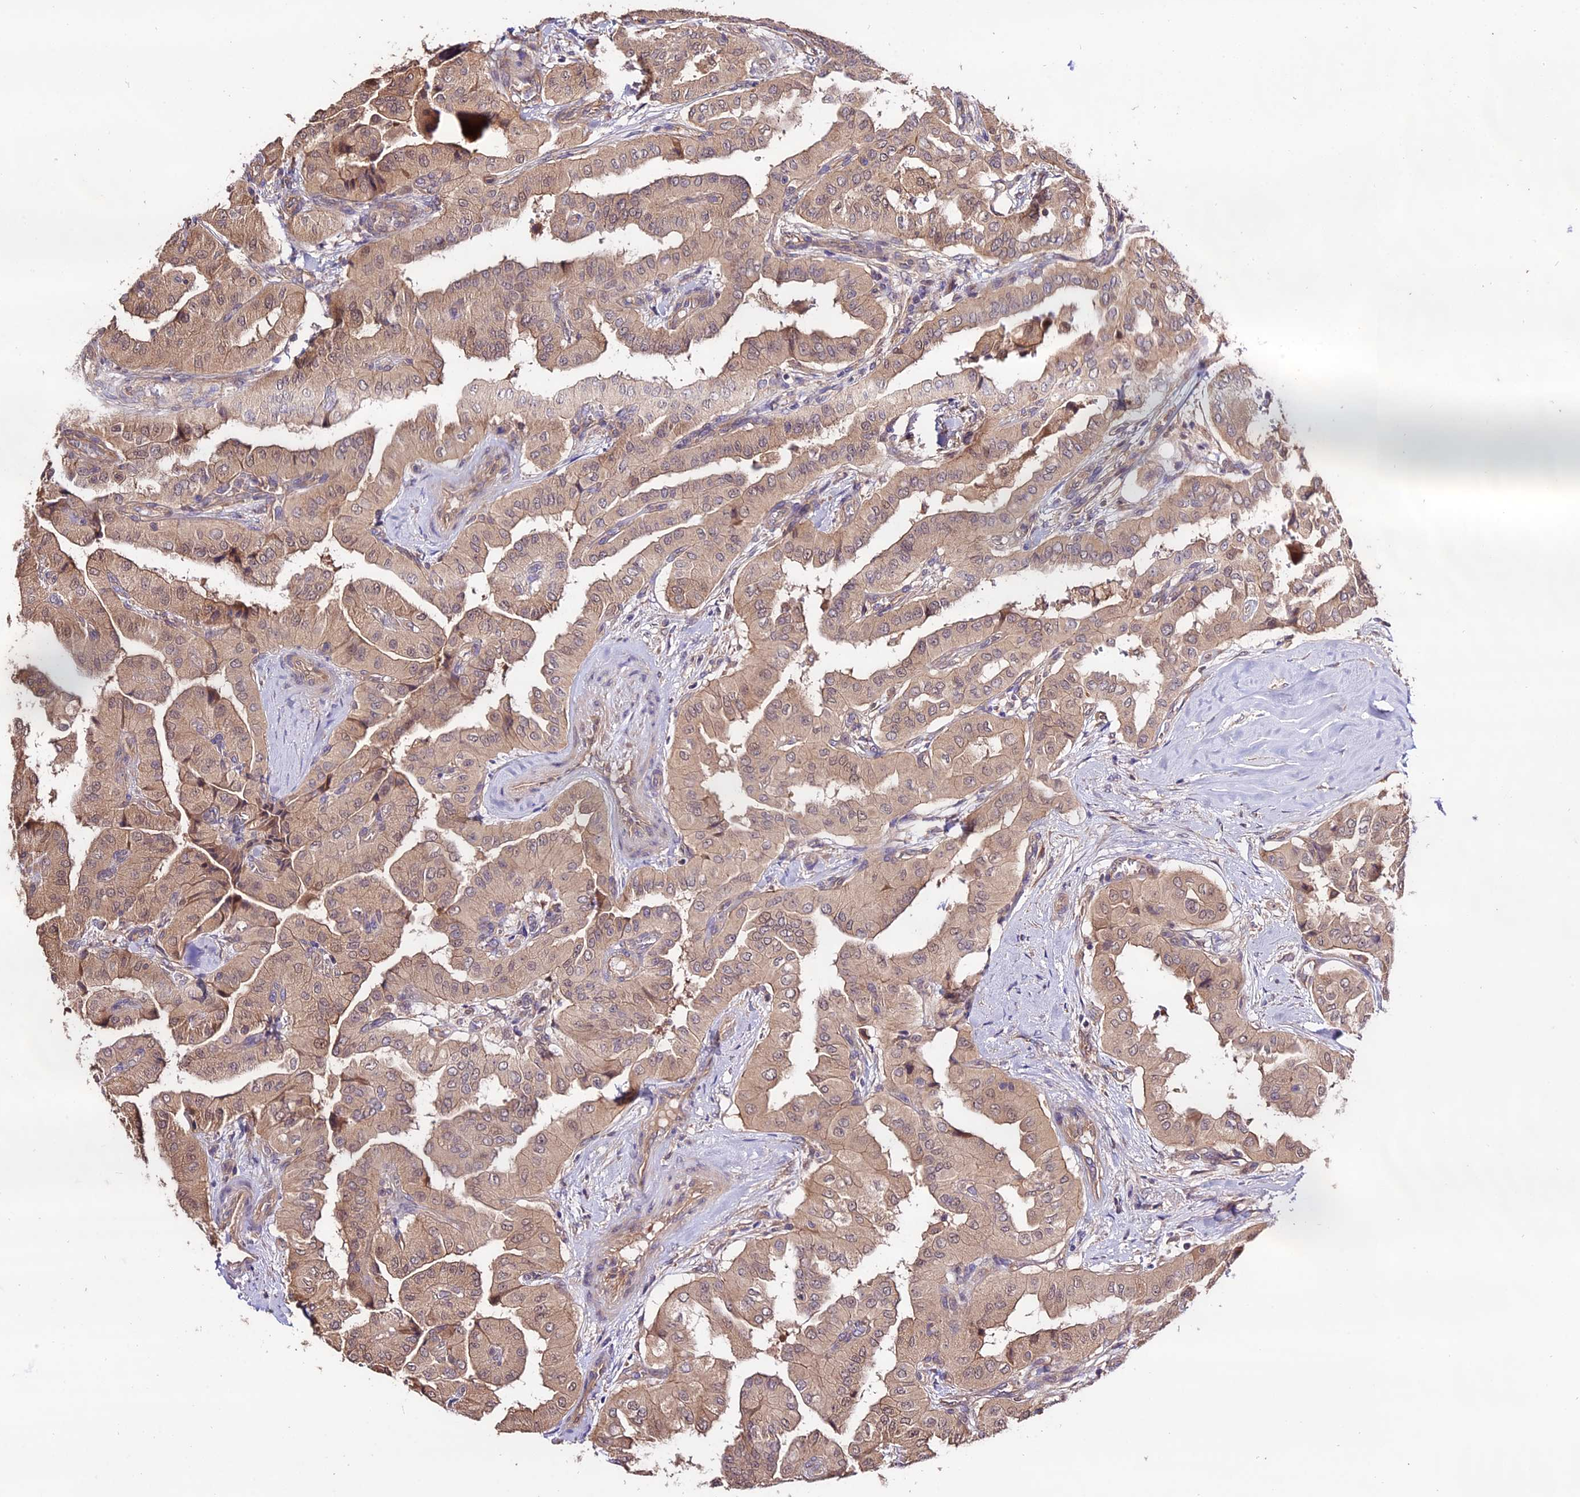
{"staining": {"intensity": "weak", "quantity": "25%-75%", "location": "cytoplasmic/membranous"}, "tissue": "thyroid cancer", "cell_type": "Tumor cells", "image_type": "cancer", "snomed": [{"axis": "morphology", "description": "Papillary adenocarcinoma, NOS"}, {"axis": "topography", "description": "Thyroid gland"}], "caption": "Immunohistochemical staining of thyroid cancer displays low levels of weak cytoplasmic/membranous protein staining in about 25%-75% of tumor cells. Using DAB (brown) and hematoxylin (blue) stains, captured at high magnification using brightfield microscopy.", "gene": "CES3", "patient": {"sex": "female", "age": 59}}